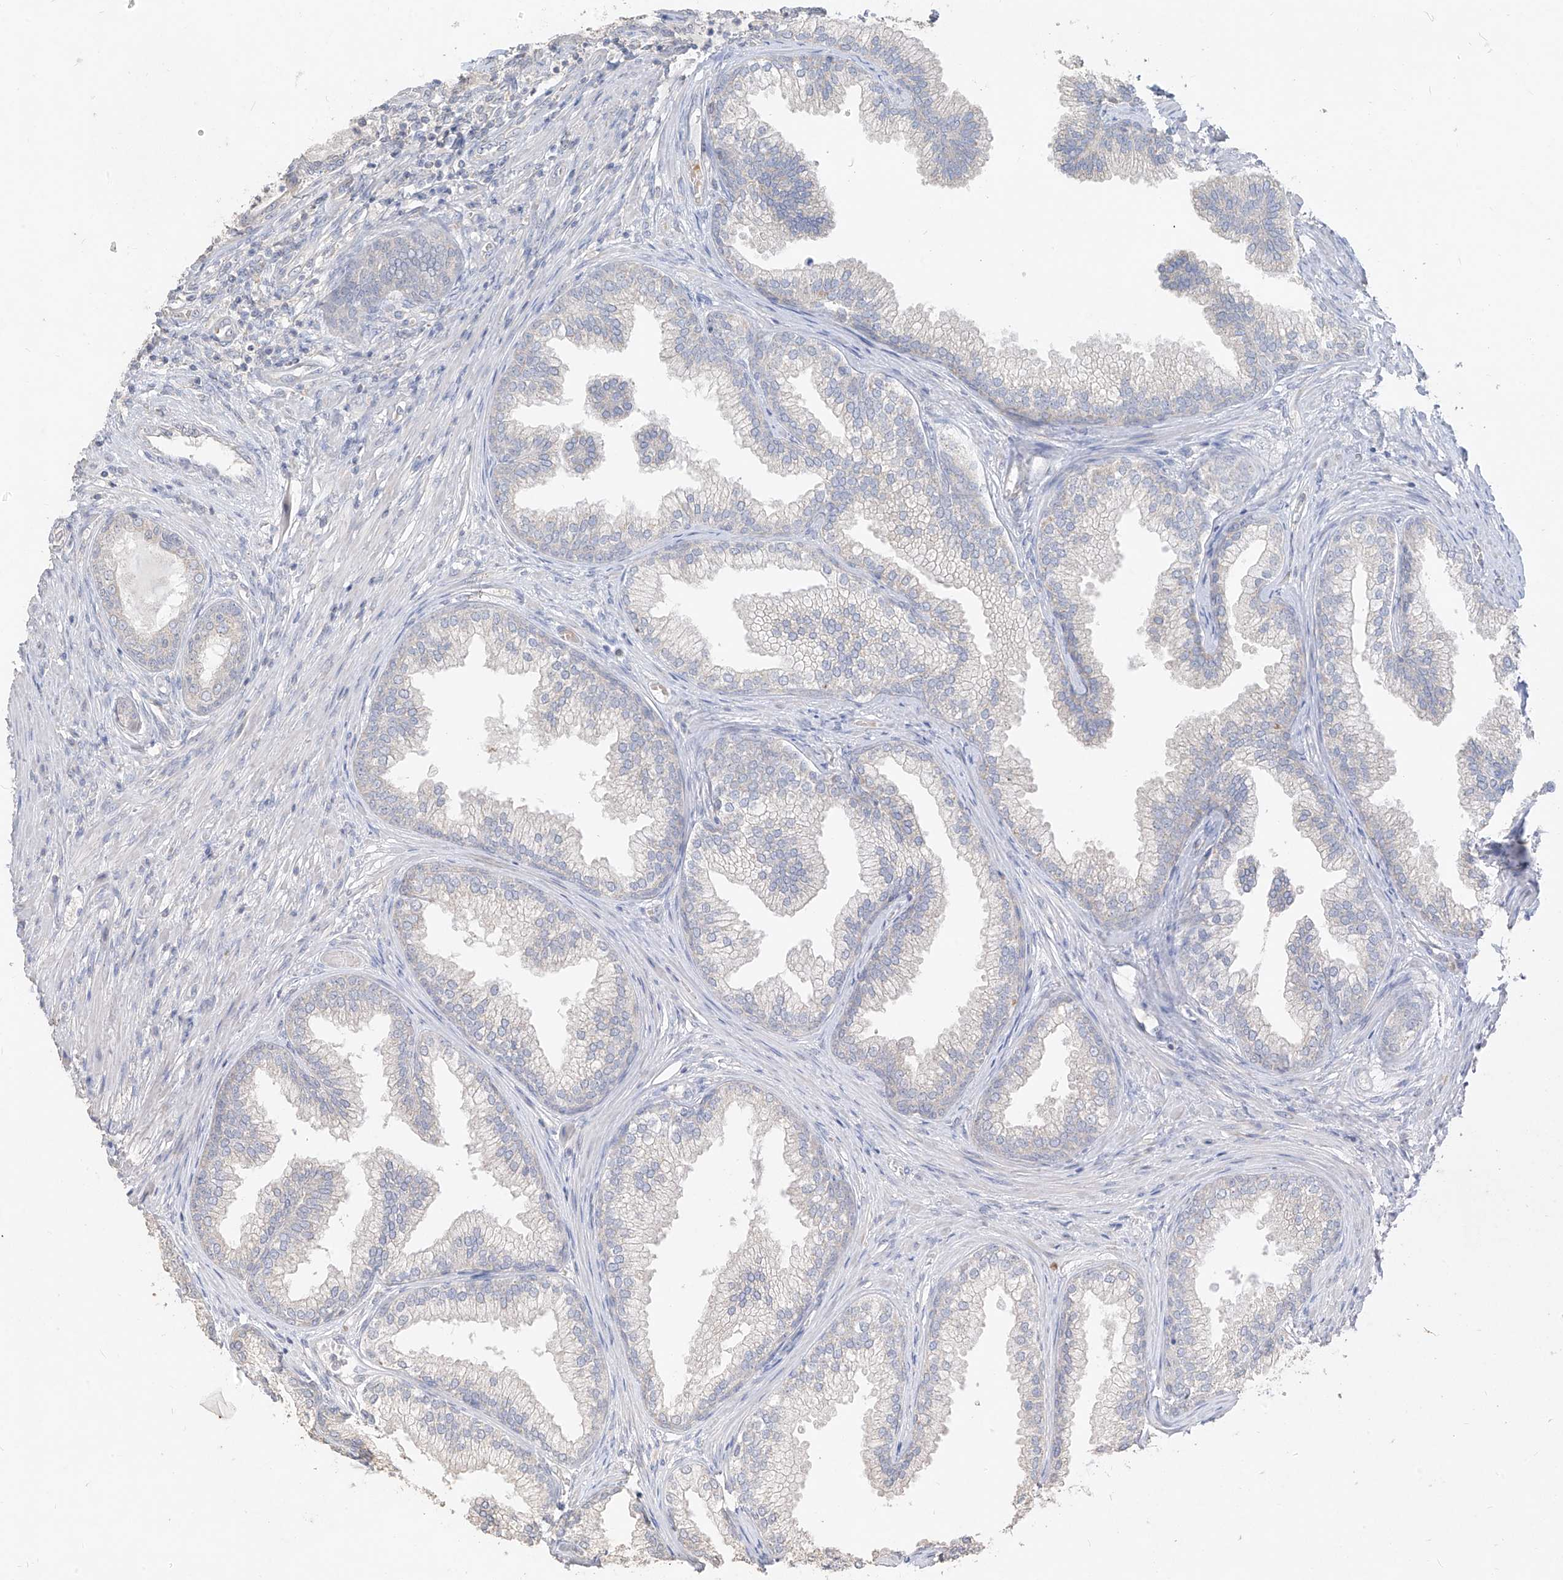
{"staining": {"intensity": "negative", "quantity": "none", "location": "none"}, "tissue": "prostate", "cell_type": "Glandular cells", "image_type": "normal", "snomed": [{"axis": "morphology", "description": "Normal tissue, NOS"}, {"axis": "topography", "description": "Prostate"}], "caption": "Immunohistochemical staining of benign human prostate reveals no significant expression in glandular cells.", "gene": "ZZEF1", "patient": {"sex": "male", "age": 76}}